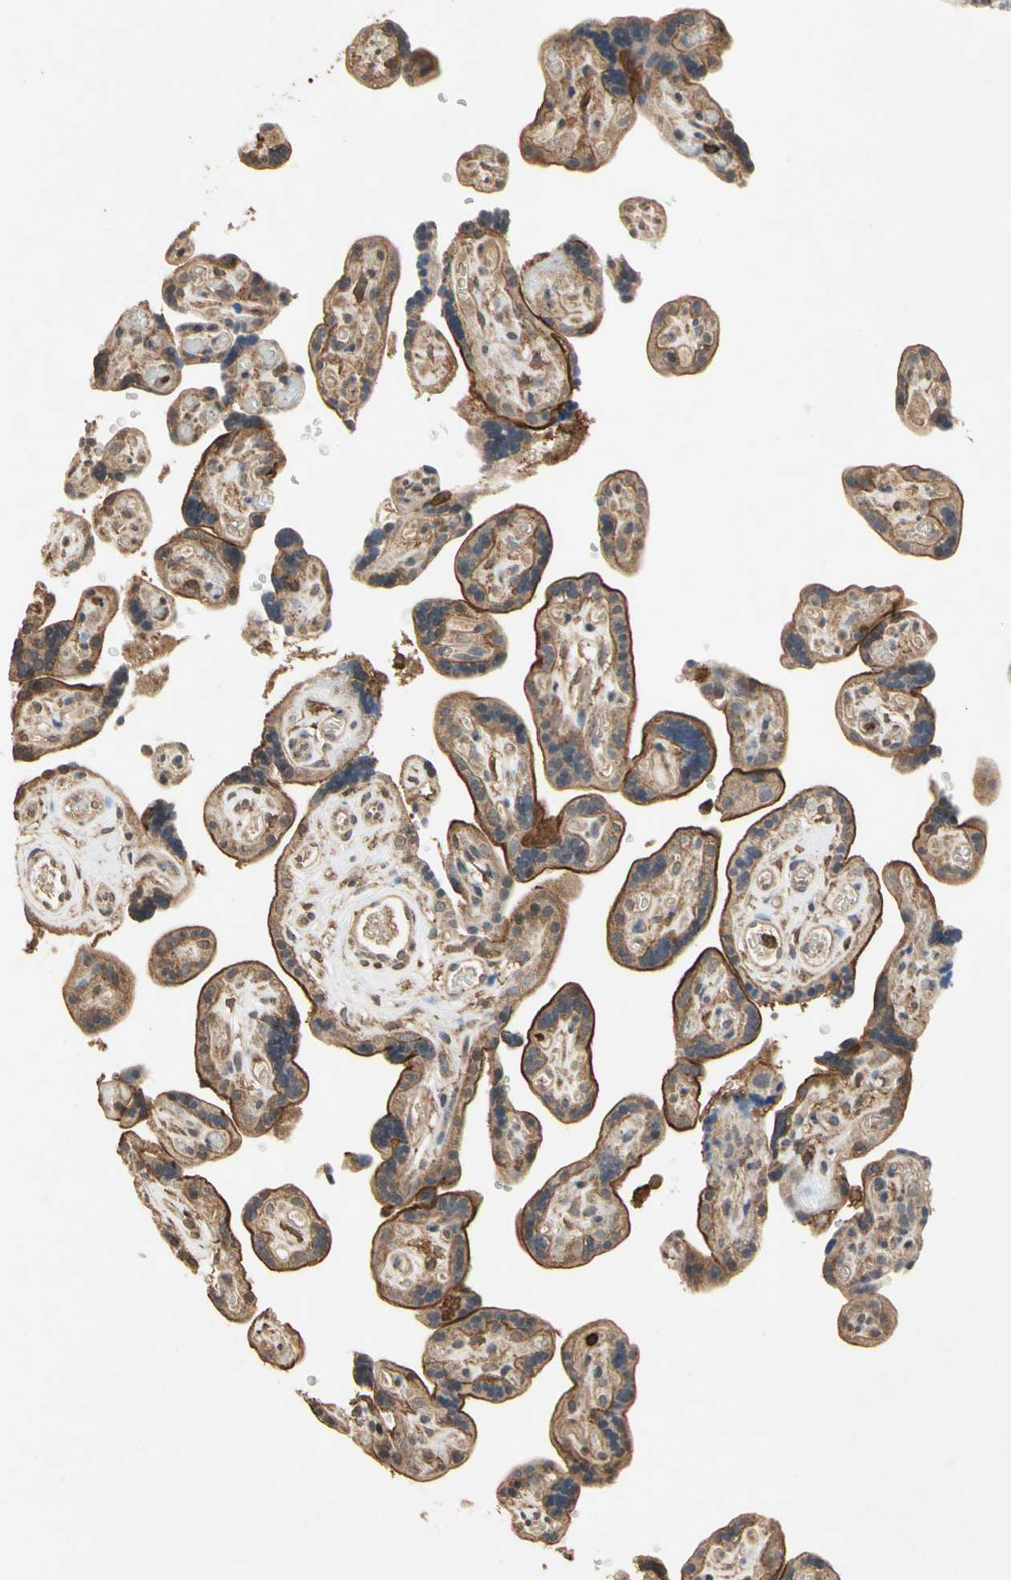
{"staining": {"intensity": "moderate", "quantity": "25%-75%", "location": "cytoplasmic/membranous"}, "tissue": "placenta", "cell_type": "Trophoblastic cells", "image_type": "normal", "snomed": [{"axis": "morphology", "description": "Normal tissue, NOS"}, {"axis": "topography", "description": "Placenta"}], "caption": "This histopathology image demonstrates IHC staining of benign human placenta, with medium moderate cytoplasmic/membranous expression in approximately 25%-75% of trophoblastic cells.", "gene": "MAP3K10", "patient": {"sex": "female", "age": 30}}